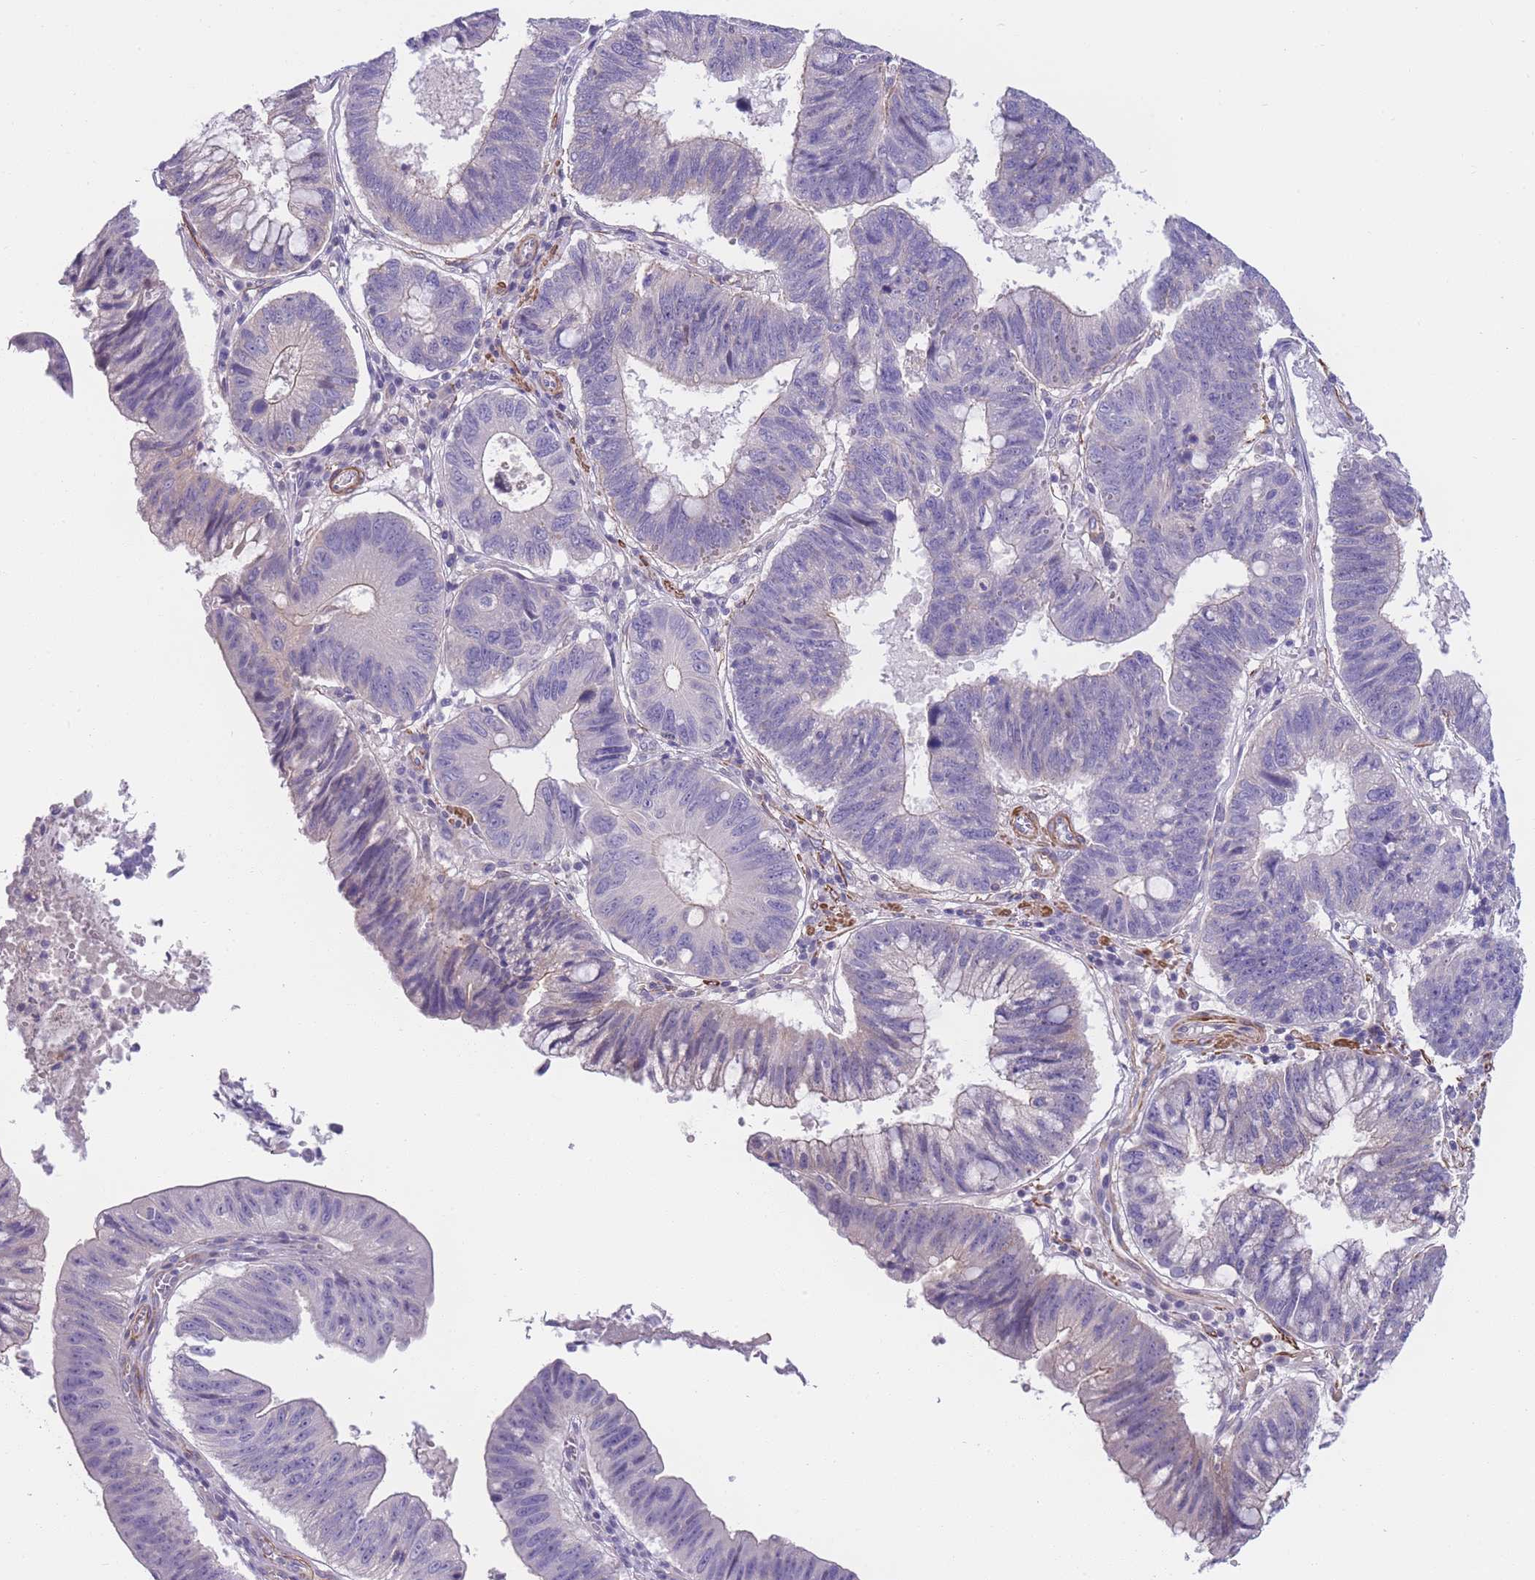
{"staining": {"intensity": "negative", "quantity": "none", "location": "none"}, "tissue": "stomach cancer", "cell_type": "Tumor cells", "image_type": "cancer", "snomed": [{"axis": "morphology", "description": "Adenocarcinoma, NOS"}, {"axis": "topography", "description": "Stomach"}], "caption": "Adenocarcinoma (stomach) was stained to show a protein in brown. There is no significant expression in tumor cells.", "gene": "FAM124A", "patient": {"sex": "male", "age": 59}}